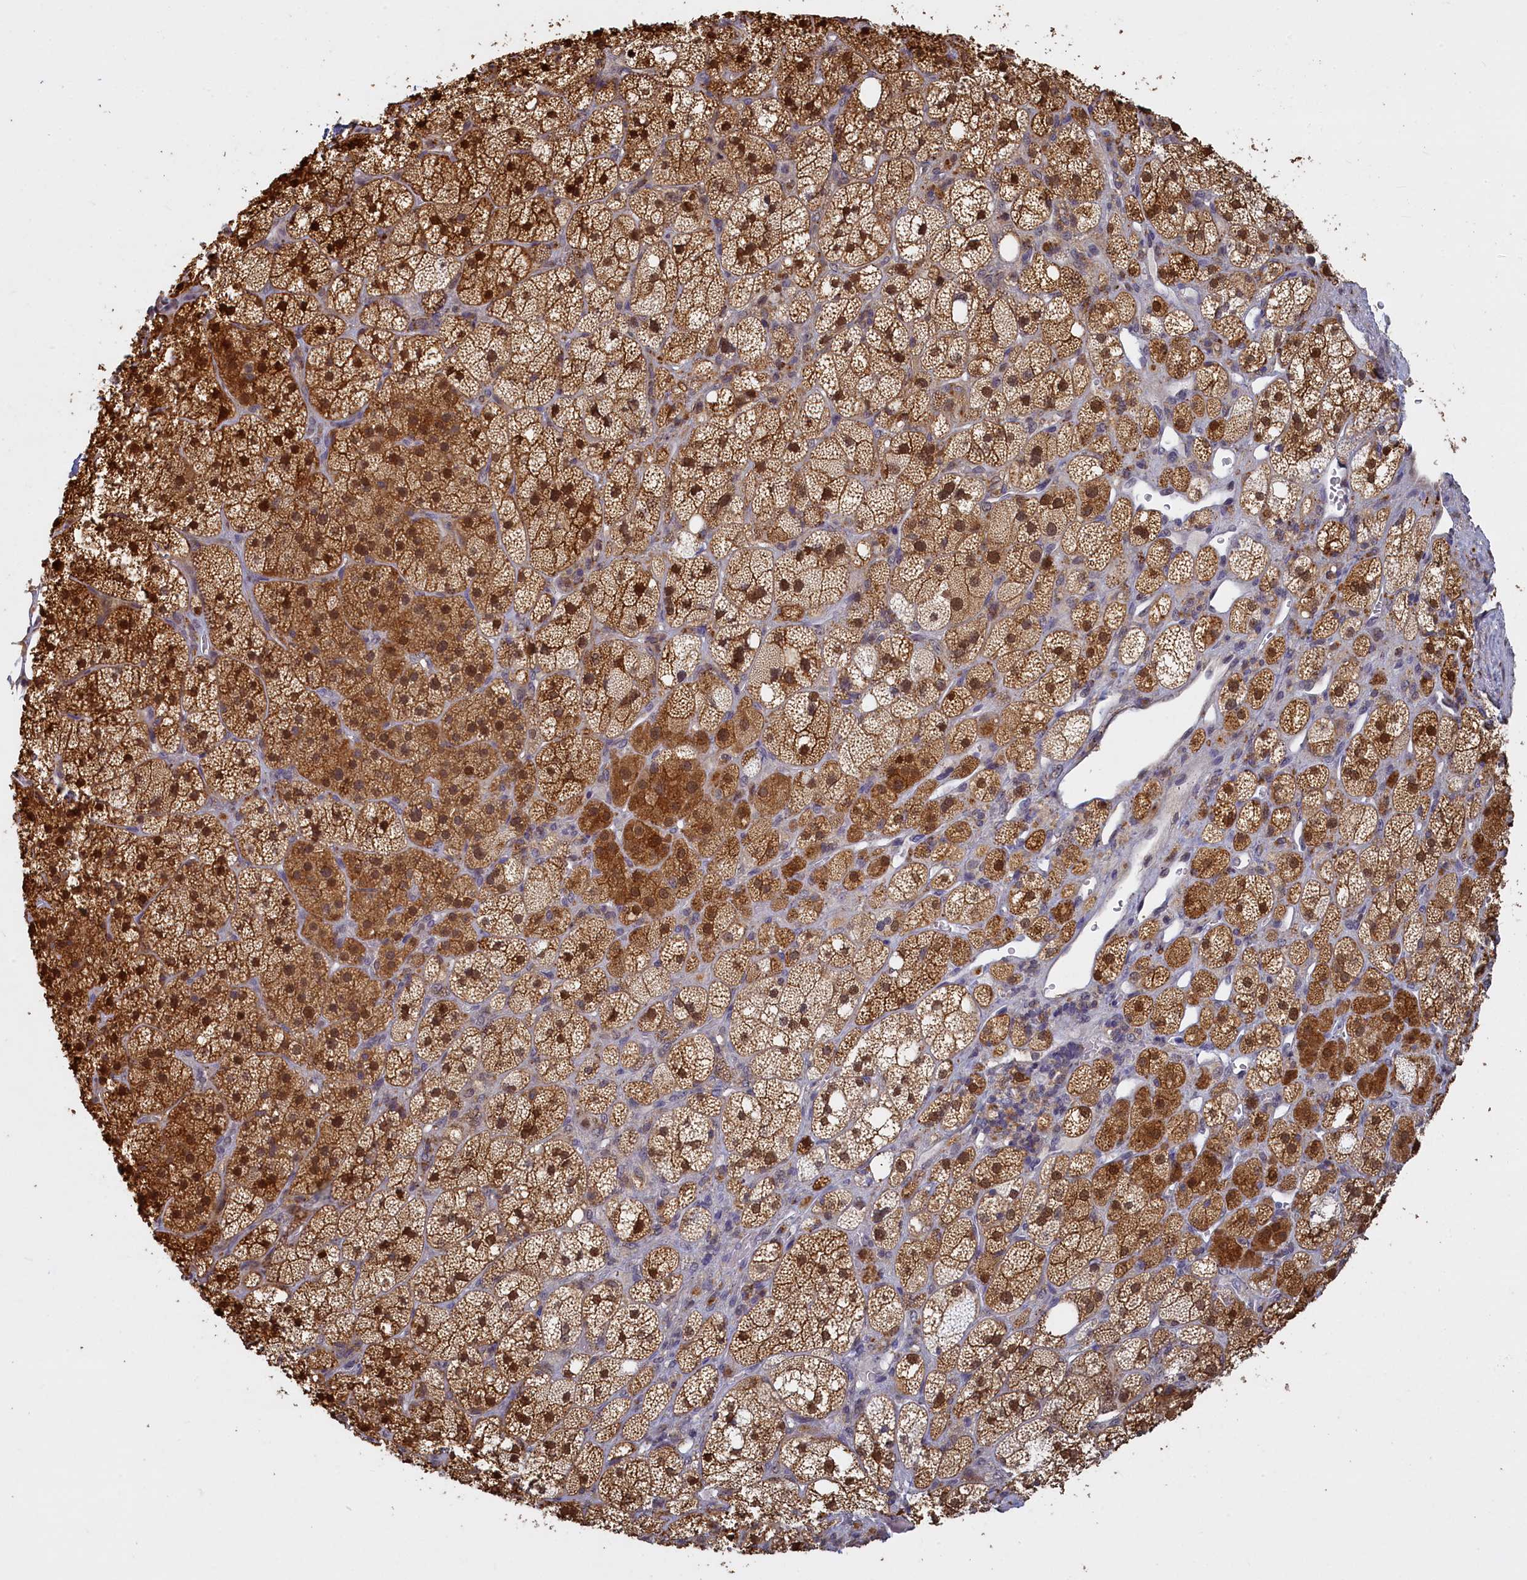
{"staining": {"intensity": "strong", "quantity": ">75%", "location": "cytoplasmic/membranous,nuclear"}, "tissue": "adrenal gland", "cell_type": "Glandular cells", "image_type": "normal", "snomed": [{"axis": "morphology", "description": "Normal tissue, NOS"}, {"axis": "topography", "description": "Adrenal gland"}], "caption": "Immunohistochemical staining of benign adrenal gland exhibits high levels of strong cytoplasmic/membranous,nuclear staining in about >75% of glandular cells. The staining is performed using DAB brown chromogen to label protein expression. The nuclei are counter-stained blue using hematoxylin.", "gene": "UCHL3", "patient": {"sex": "male", "age": 61}}